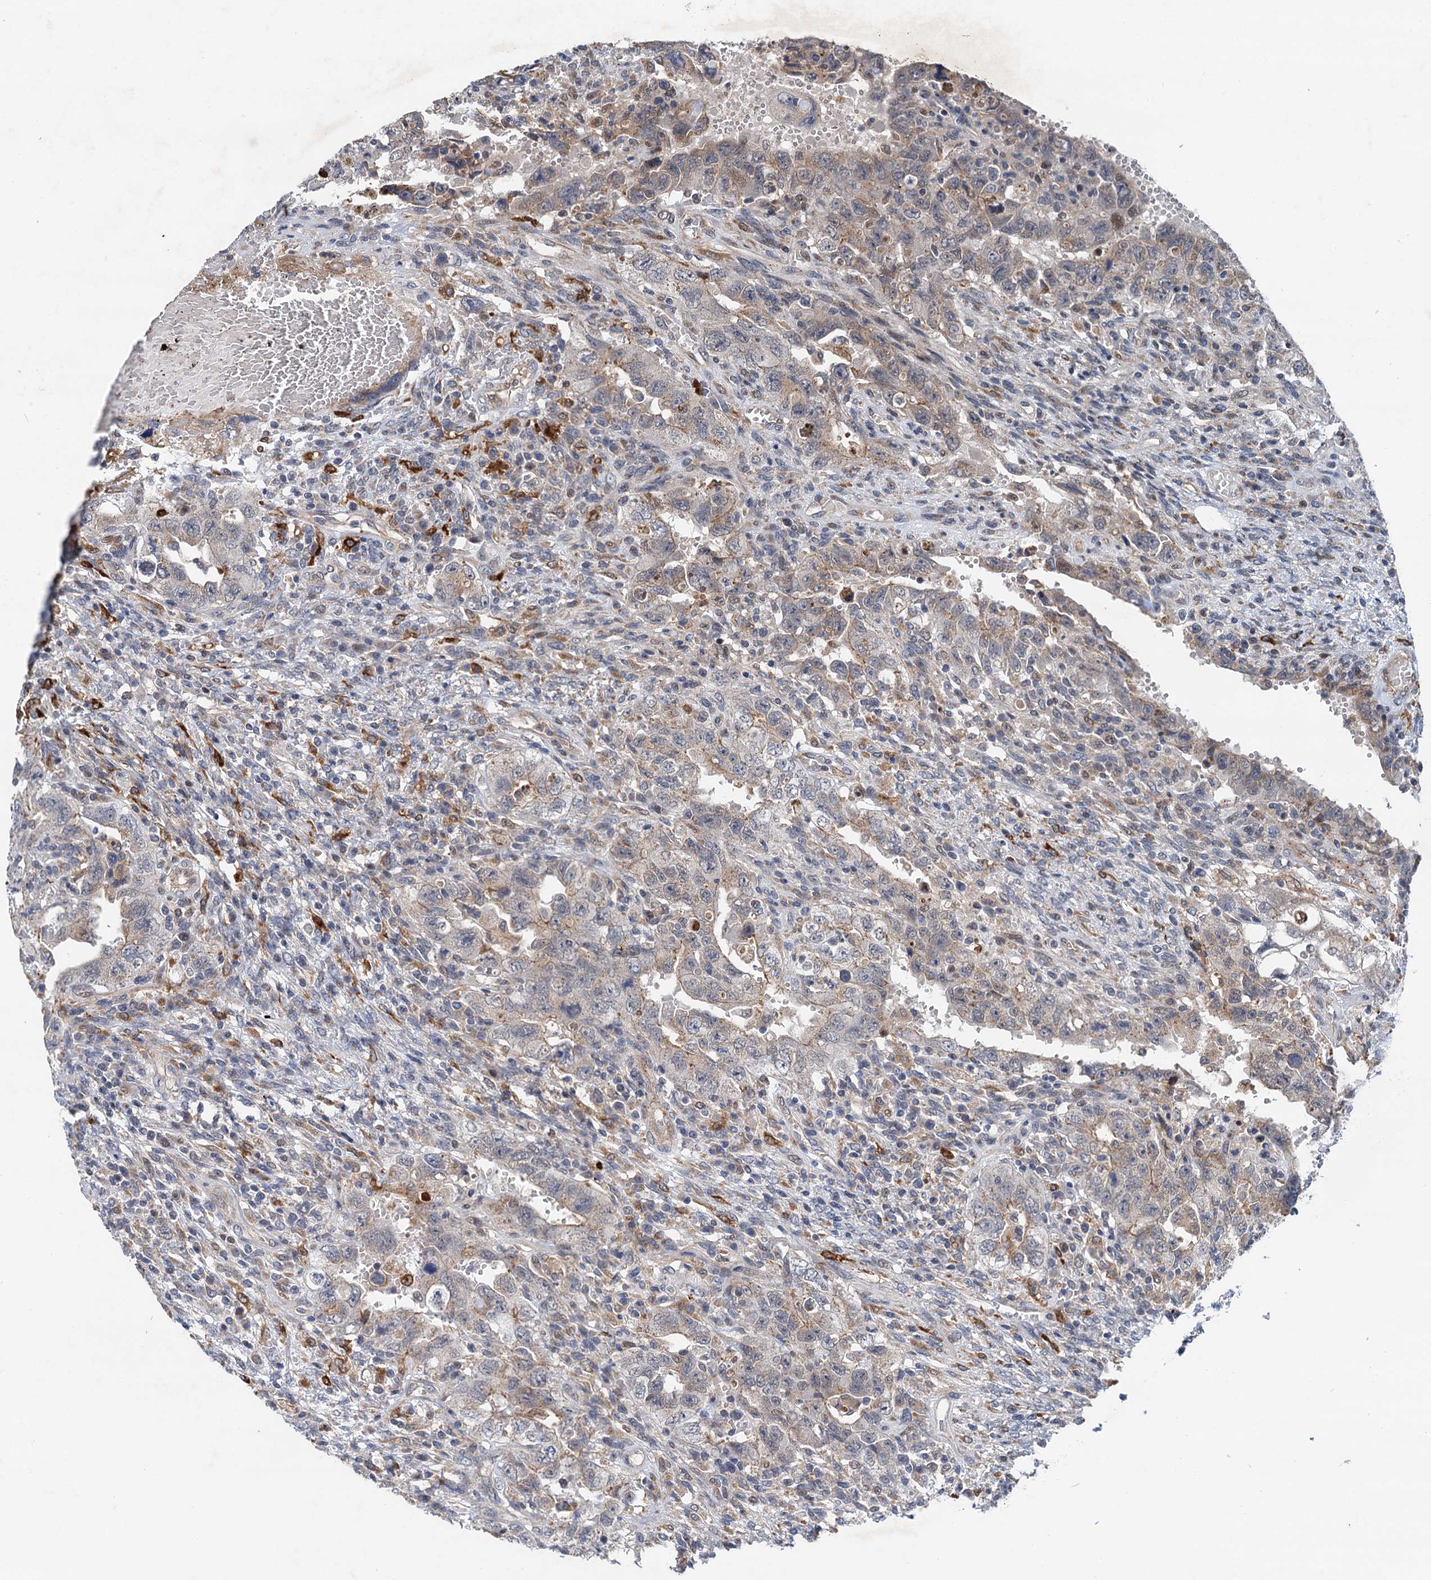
{"staining": {"intensity": "weak", "quantity": "<25%", "location": "cytoplasmic/membranous"}, "tissue": "testis cancer", "cell_type": "Tumor cells", "image_type": "cancer", "snomed": [{"axis": "morphology", "description": "Carcinoma, Embryonal, NOS"}, {"axis": "topography", "description": "Testis"}], "caption": "Immunohistochemical staining of human testis cancer (embryonal carcinoma) shows no significant positivity in tumor cells. Nuclei are stained in blue.", "gene": "NLRP10", "patient": {"sex": "male", "age": 26}}